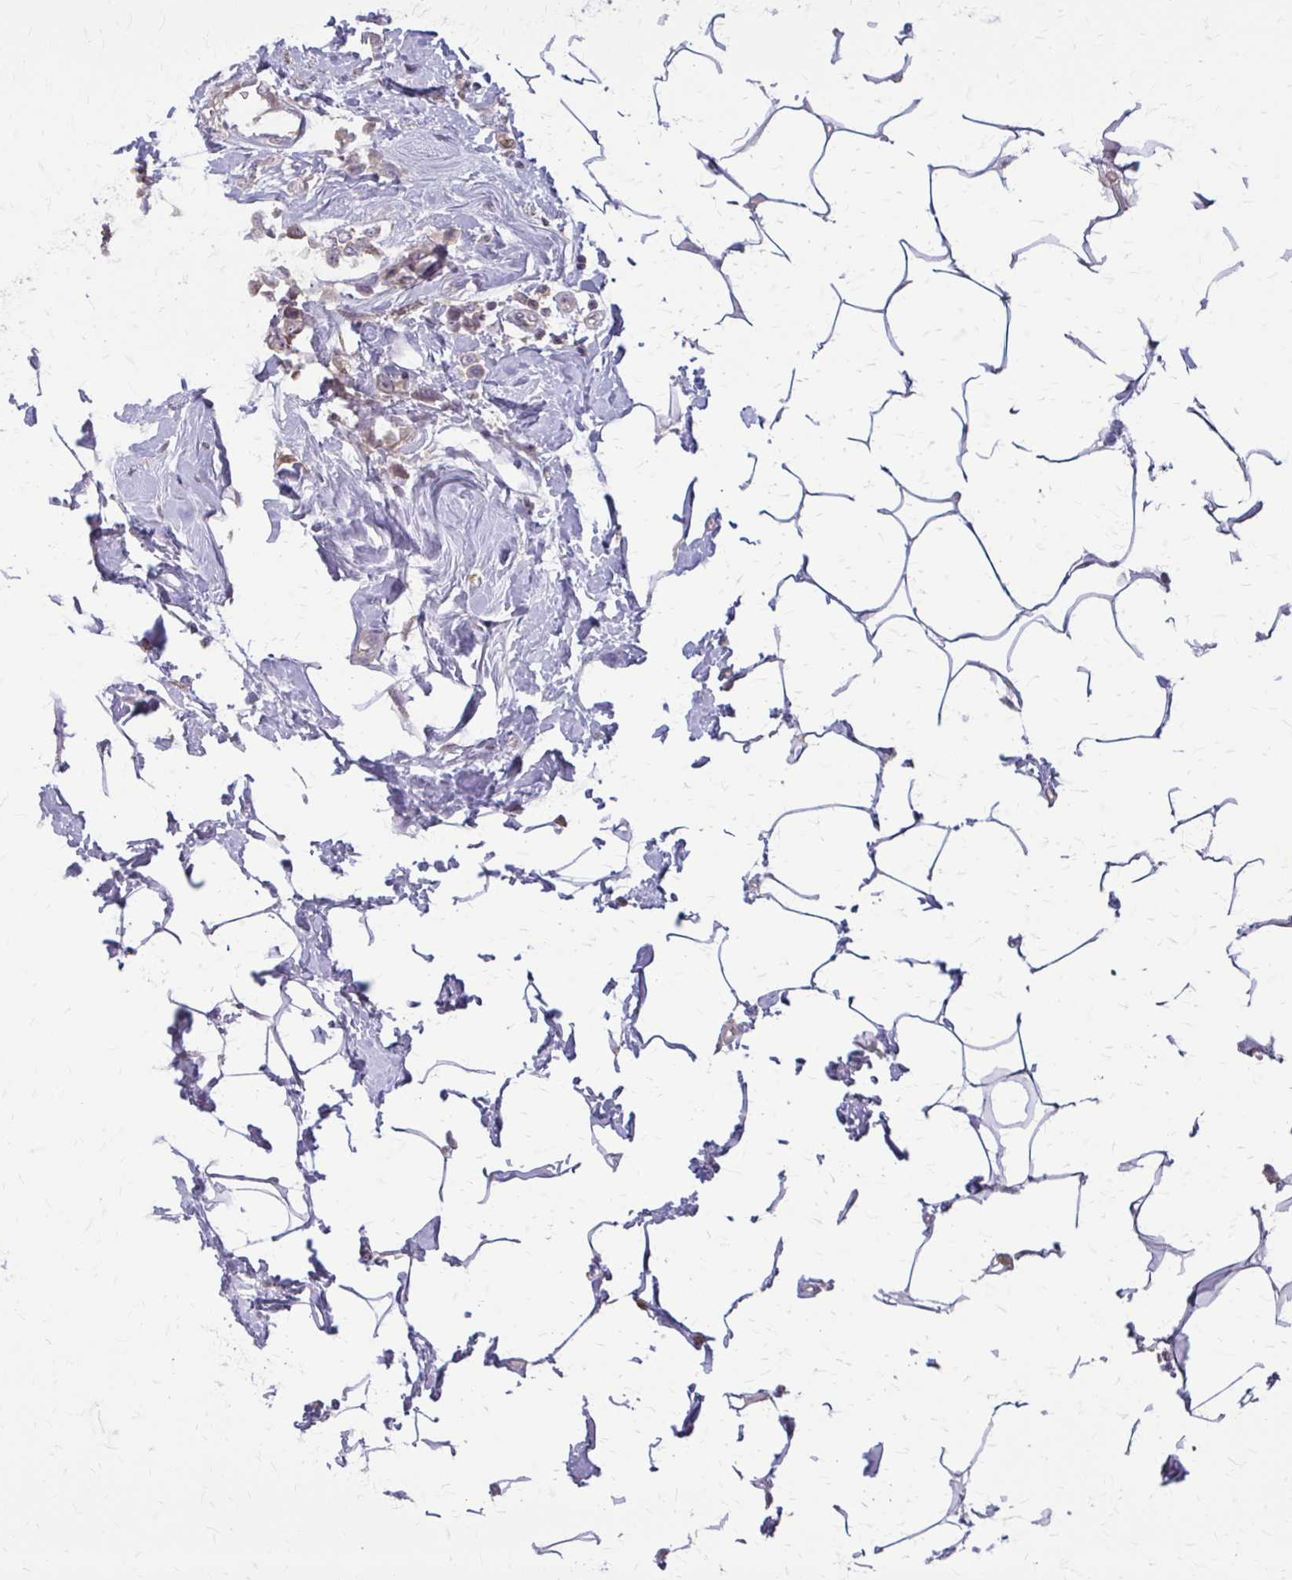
{"staining": {"intensity": "weak", "quantity": ">75%", "location": "cytoplasmic/membranous"}, "tissue": "breast cancer", "cell_type": "Tumor cells", "image_type": "cancer", "snomed": [{"axis": "morphology", "description": "Duct carcinoma"}, {"axis": "topography", "description": "Breast"}], "caption": "Weak cytoplasmic/membranous protein positivity is appreciated in about >75% of tumor cells in breast infiltrating ductal carcinoma. (IHC, brightfield microscopy, high magnification).", "gene": "NRBF2", "patient": {"sex": "female", "age": 80}}